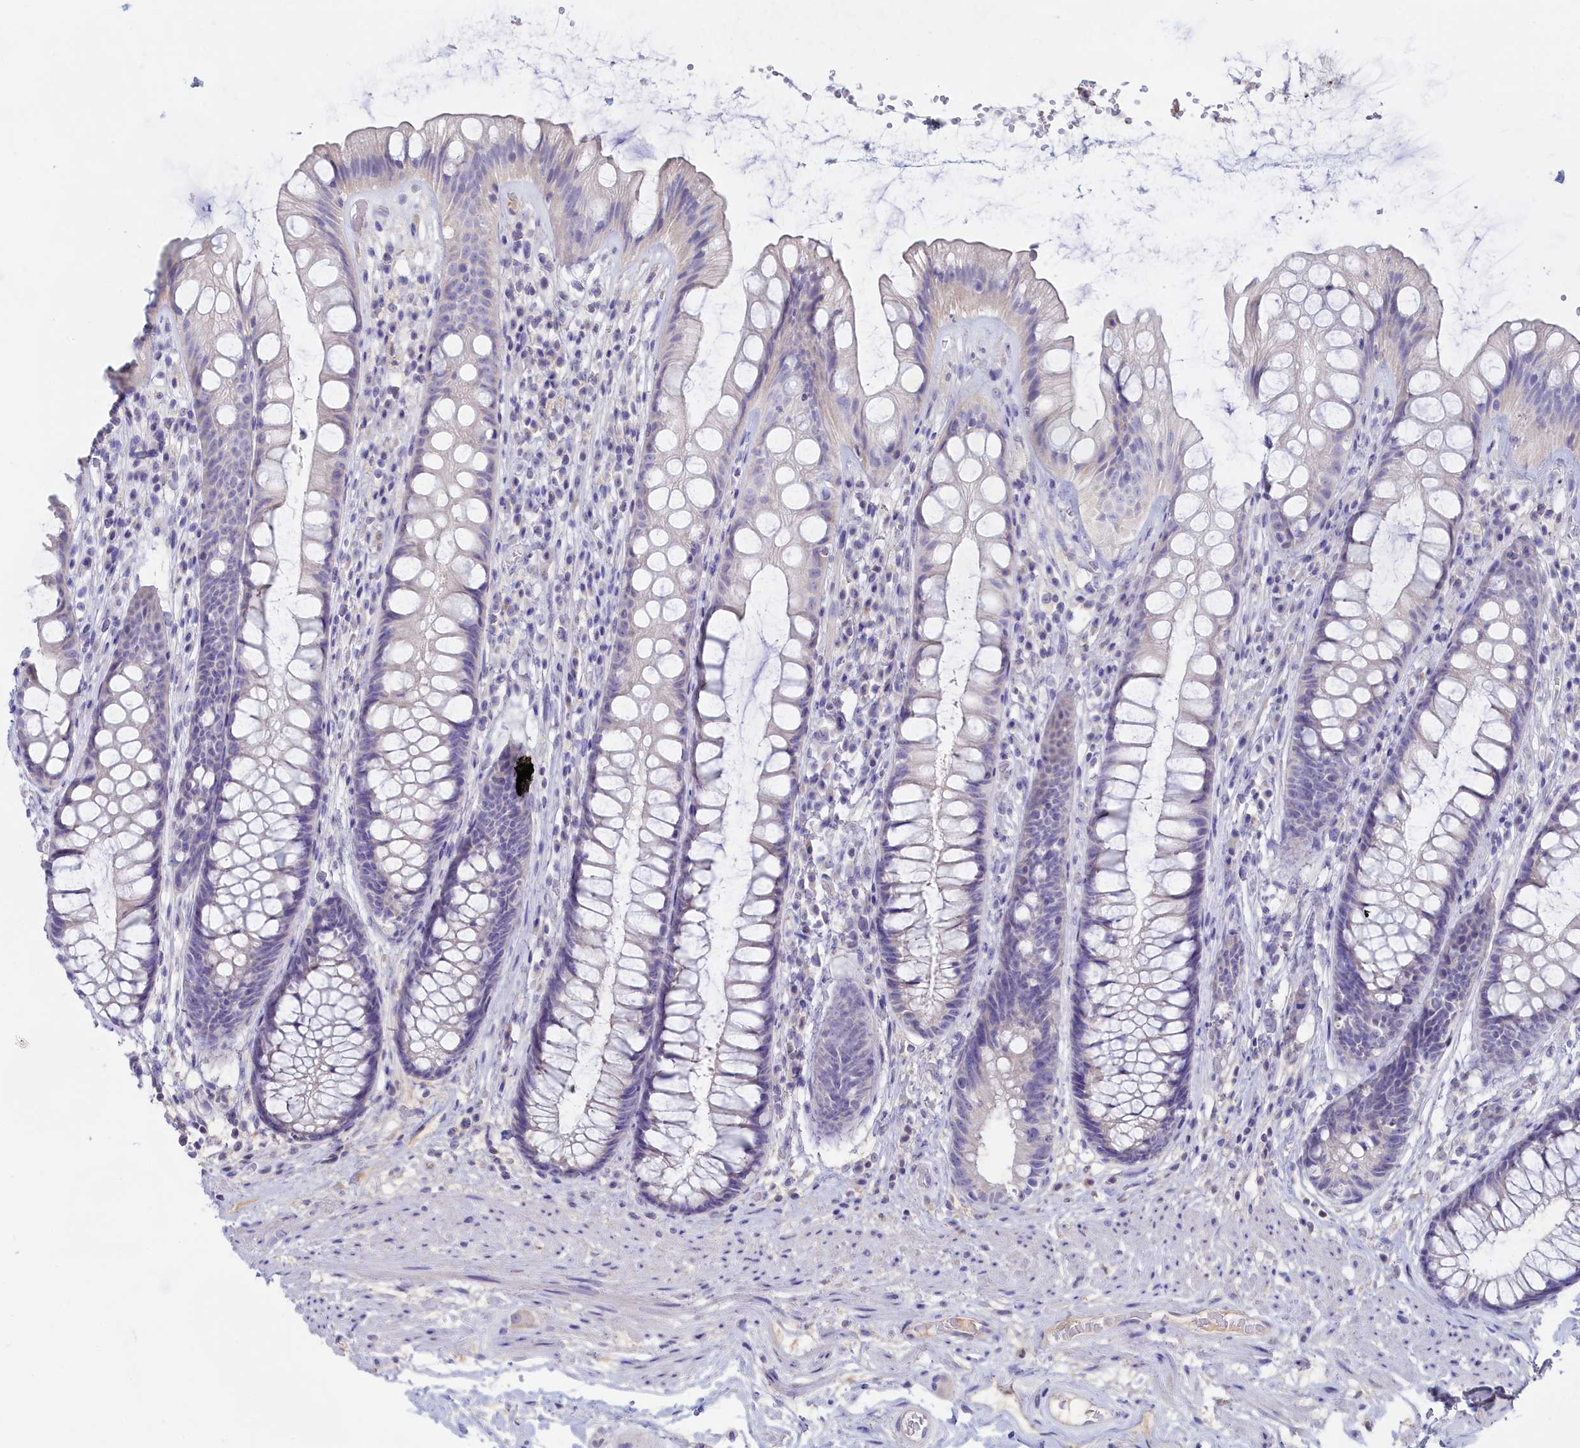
{"staining": {"intensity": "negative", "quantity": "none", "location": "none"}, "tissue": "rectum", "cell_type": "Glandular cells", "image_type": "normal", "snomed": [{"axis": "morphology", "description": "Normal tissue, NOS"}, {"axis": "topography", "description": "Rectum"}], "caption": "DAB immunohistochemical staining of unremarkable human rectum shows no significant staining in glandular cells.", "gene": "ADGRA1", "patient": {"sex": "male", "age": 74}}